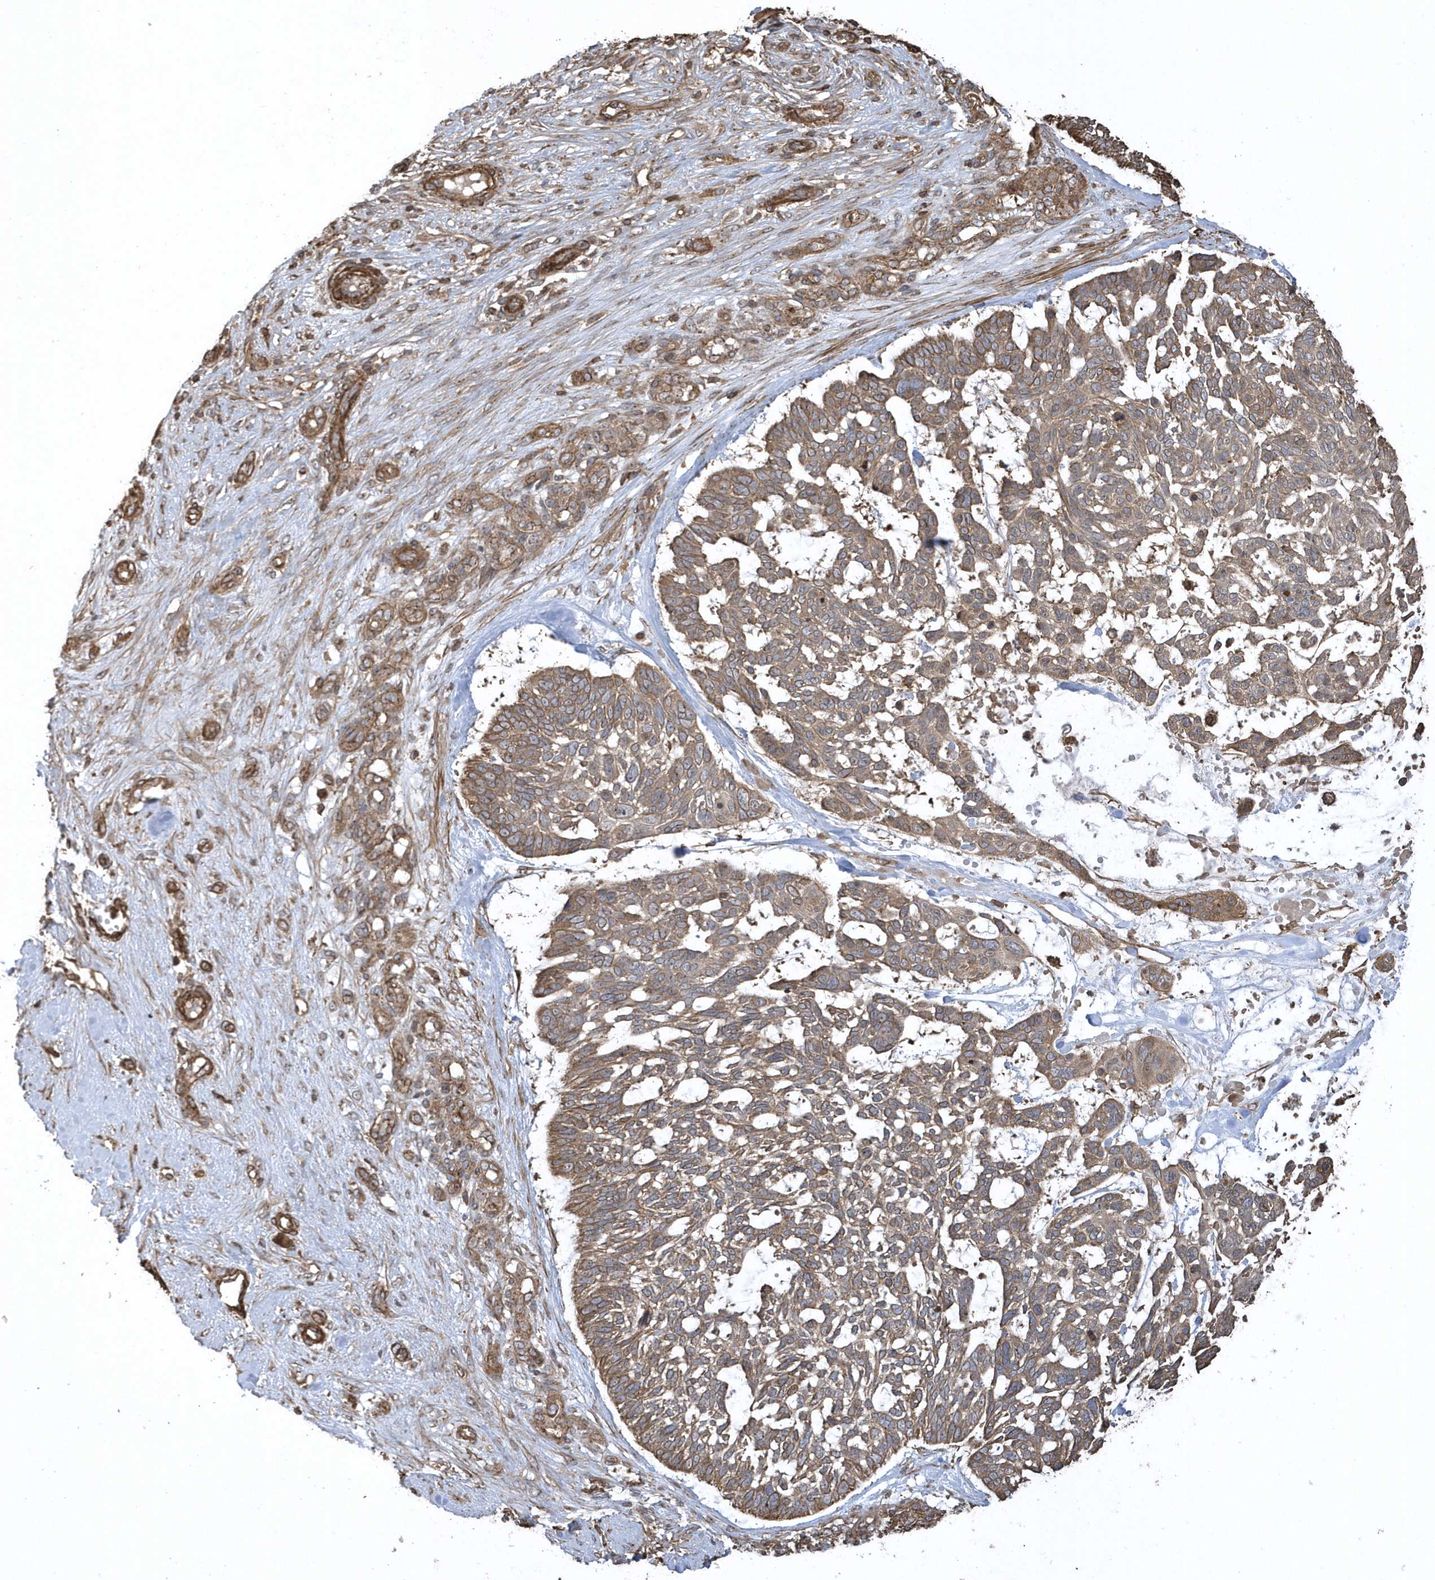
{"staining": {"intensity": "moderate", "quantity": ">75%", "location": "cytoplasmic/membranous"}, "tissue": "skin cancer", "cell_type": "Tumor cells", "image_type": "cancer", "snomed": [{"axis": "morphology", "description": "Basal cell carcinoma"}, {"axis": "topography", "description": "Skin"}], "caption": "The micrograph shows immunohistochemical staining of skin basal cell carcinoma. There is moderate cytoplasmic/membranous expression is seen in approximately >75% of tumor cells.", "gene": "SENP8", "patient": {"sex": "male", "age": 88}}